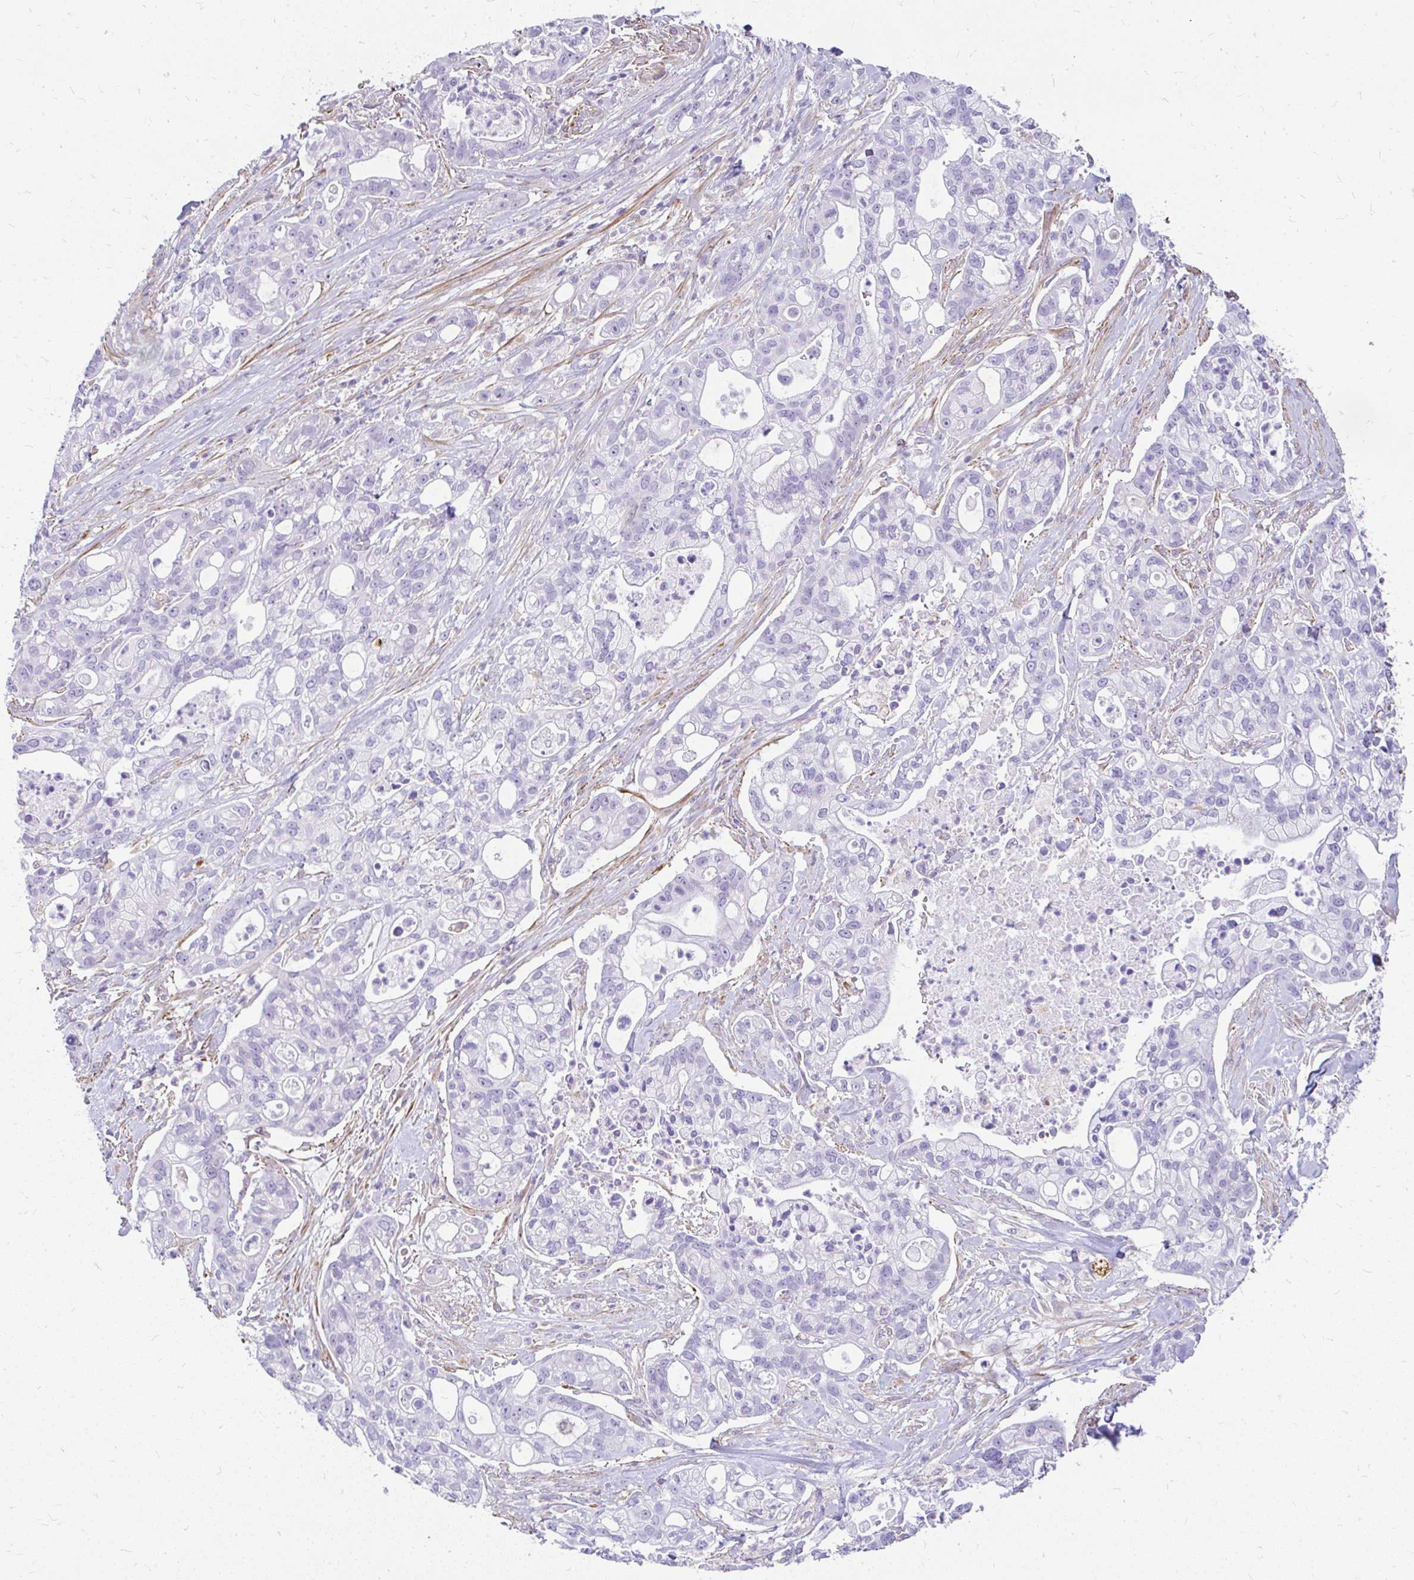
{"staining": {"intensity": "negative", "quantity": "none", "location": "none"}, "tissue": "pancreatic cancer", "cell_type": "Tumor cells", "image_type": "cancer", "snomed": [{"axis": "morphology", "description": "Adenocarcinoma, NOS"}, {"axis": "topography", "description": "Pancreas"}], "caption": "The photomicrograph demonstrates no staining of tumor cells in adenocarcinoma (pancreatic). (DAB immunohistochemistry (IHC) with hematoxylin counter stain).", "gene": "FAM83C", "patient": {"sex": "female", "age": 69}}